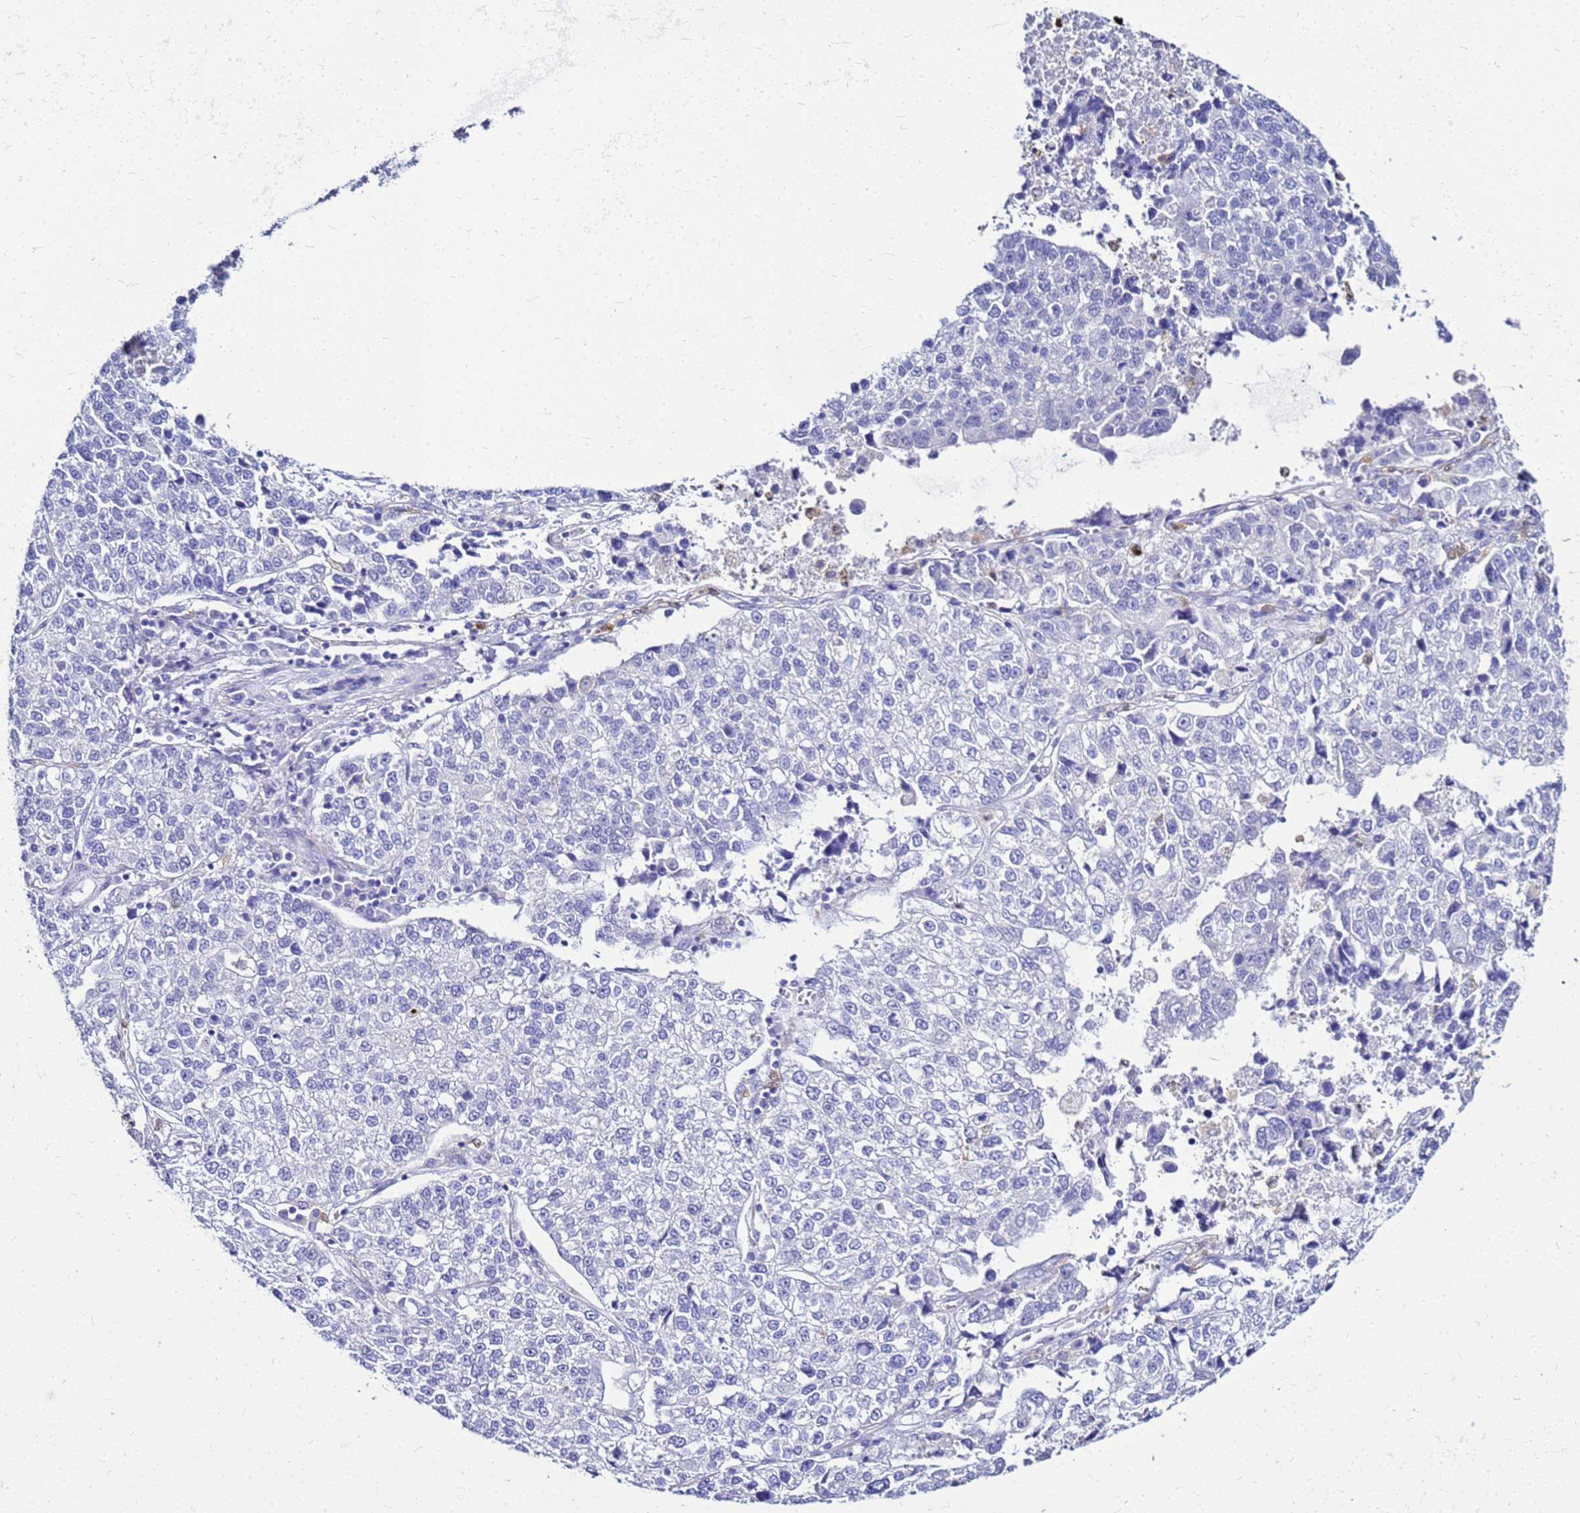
{"staining": {"intensity": "negative", "quantity": "none", "location": "none"}, "tissue": "lung cancer", "cell_type": "Tumor cells", "image_type": "cancer", "snomed": [{"axis": "morphology", "description": "Adenocarcinoma, NOS"}, {"axis": "topography", "description": "Lung"}], "caption": "High magnification brightfield microscopy of lung cancer (adenocarcinoma) stained with DAB (3,3'-diaminobenzidine) (brown) and counterstained with hematoxylin (blue): tumor cells show no significant positivity. (Brightfield microscopy of DAB immunohistochemistry (IHC) at high magnification).", "gene": "CSTA", "patient": {"sex": "male", "age": 49}}